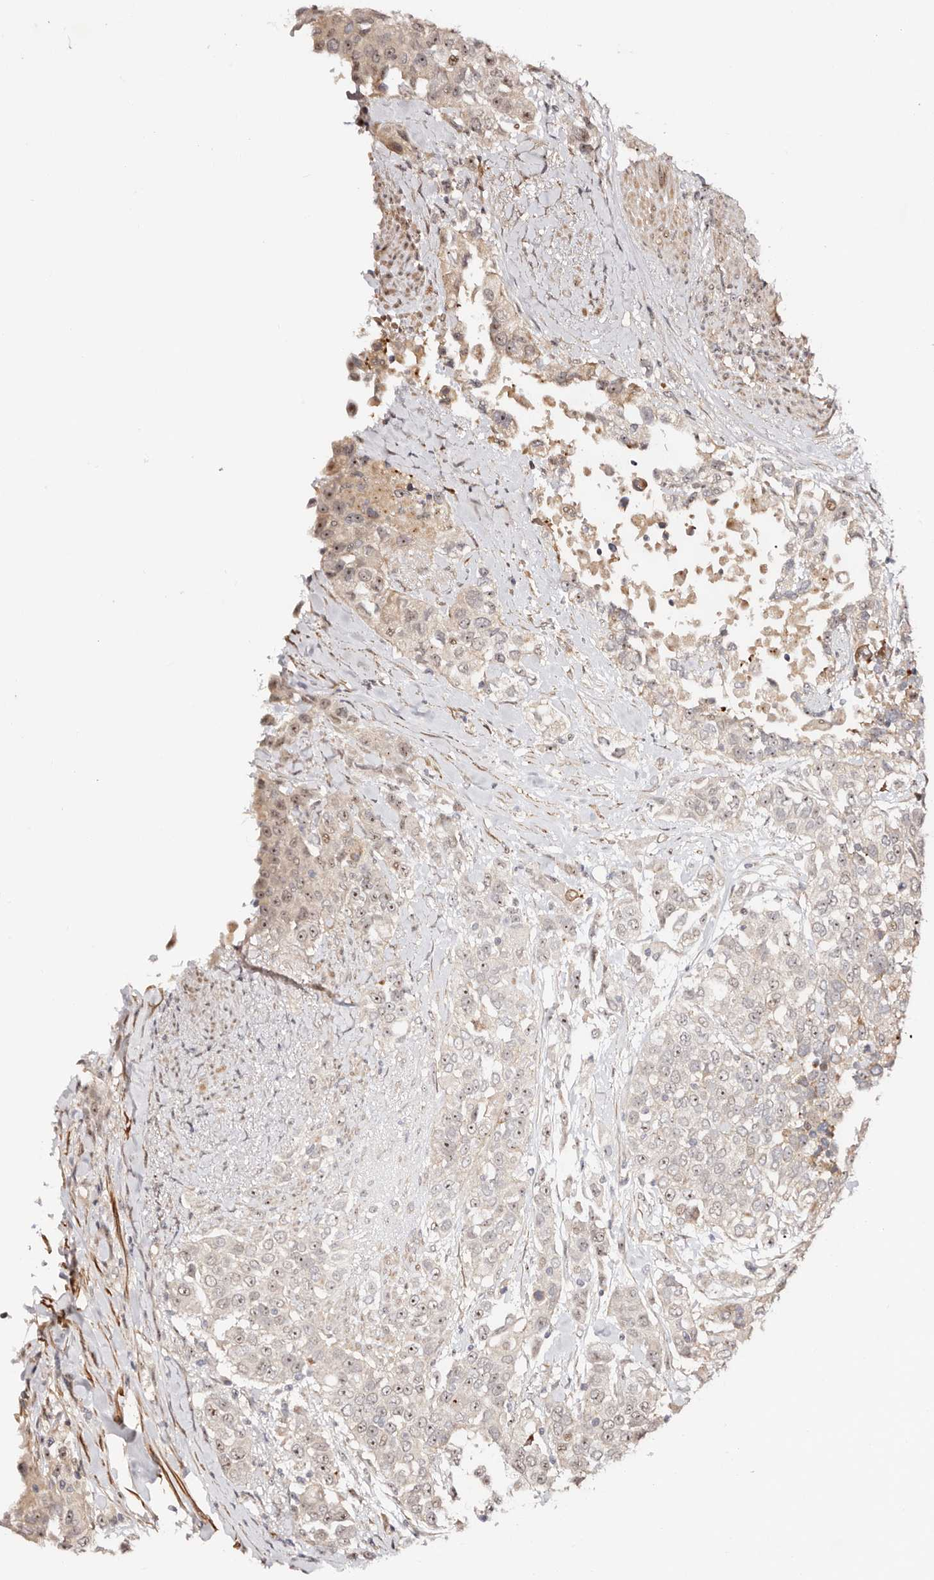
{"staining": {"intensity": "weak", "quantity": "25%-75%", "location": "nuclear"}, "tissue": "urothelial cancer", "cell_type": "Tumor cells", "image_type": "cancer", "snomed": [{"axis": "morphology", "description": "Urothelial carcinoma, High grade"}, {"axis": "topography", "description": "Urinary bladder"}], "caption": "Protein expression analysis of human high-grade urothelial carcinoma reveals weak nuclear positivity in about 25%-75% of tumor cells.", "gene": "ODF2L", "patient": {"sex": "female", "age": 80}}